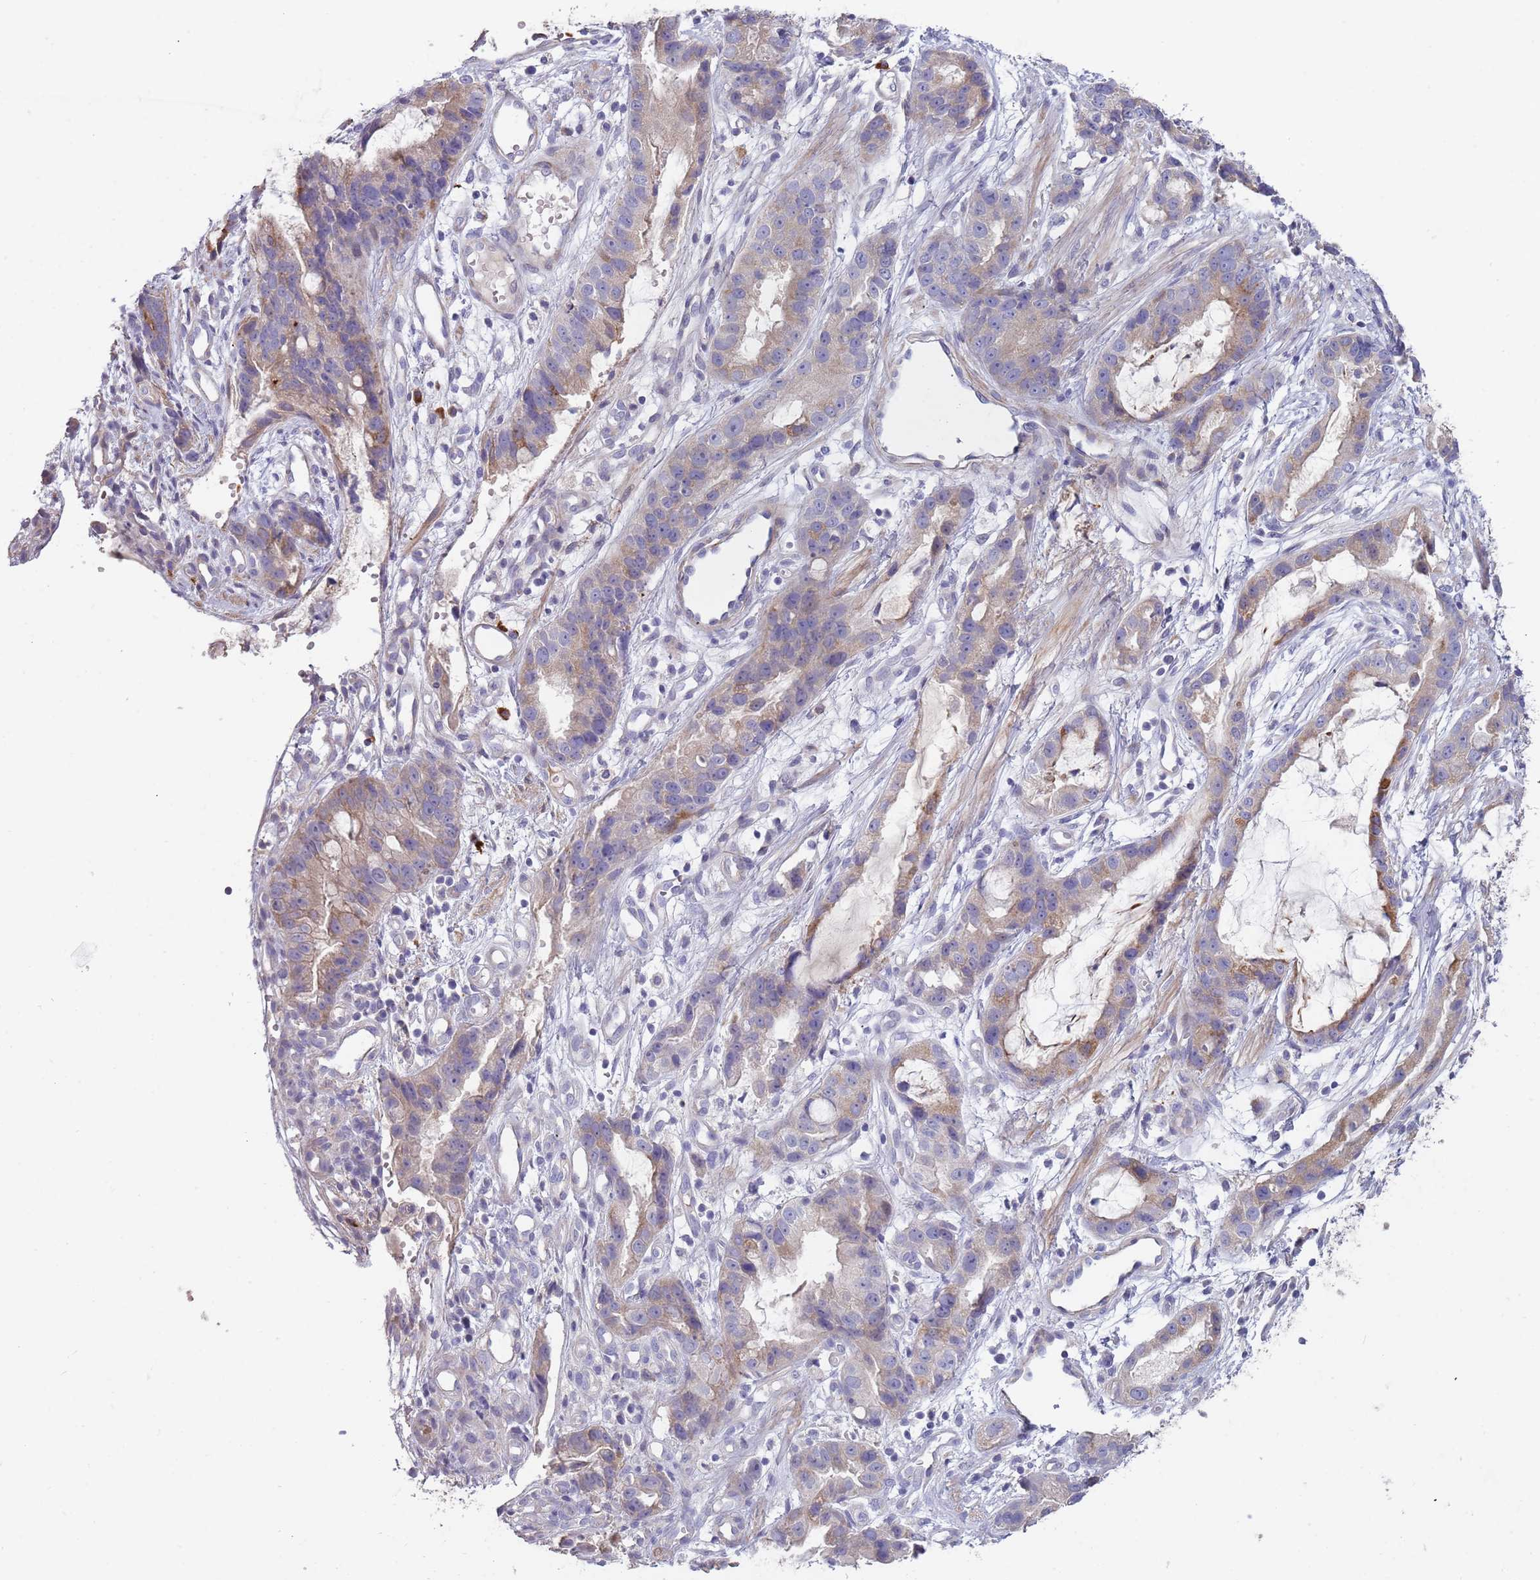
{"staining": {"intensity": "moderate", "quantity": "<25%", "location": "cytoplasmic/membranous"}, "tissue": "stomach cancer", "cell_type": "Tumor cells", "image_type": "cancer", "snomed": [{"axis": "morphology", "description": "Adenocarcinoma, NOS"}, {"axis": "topography", "description": "Stomach"}], "caption": "DAB immunohistochemical staining of adenocarcinoma (stomach) demonstrates moderate cytoplasmic/membranous protein staining in about <25% of tumor cells. The protein of interest is shown in brown color, while the nuclei are stained blue.", "gene": "SUSD1", "patient": {"sex": "male", "age": 55}}